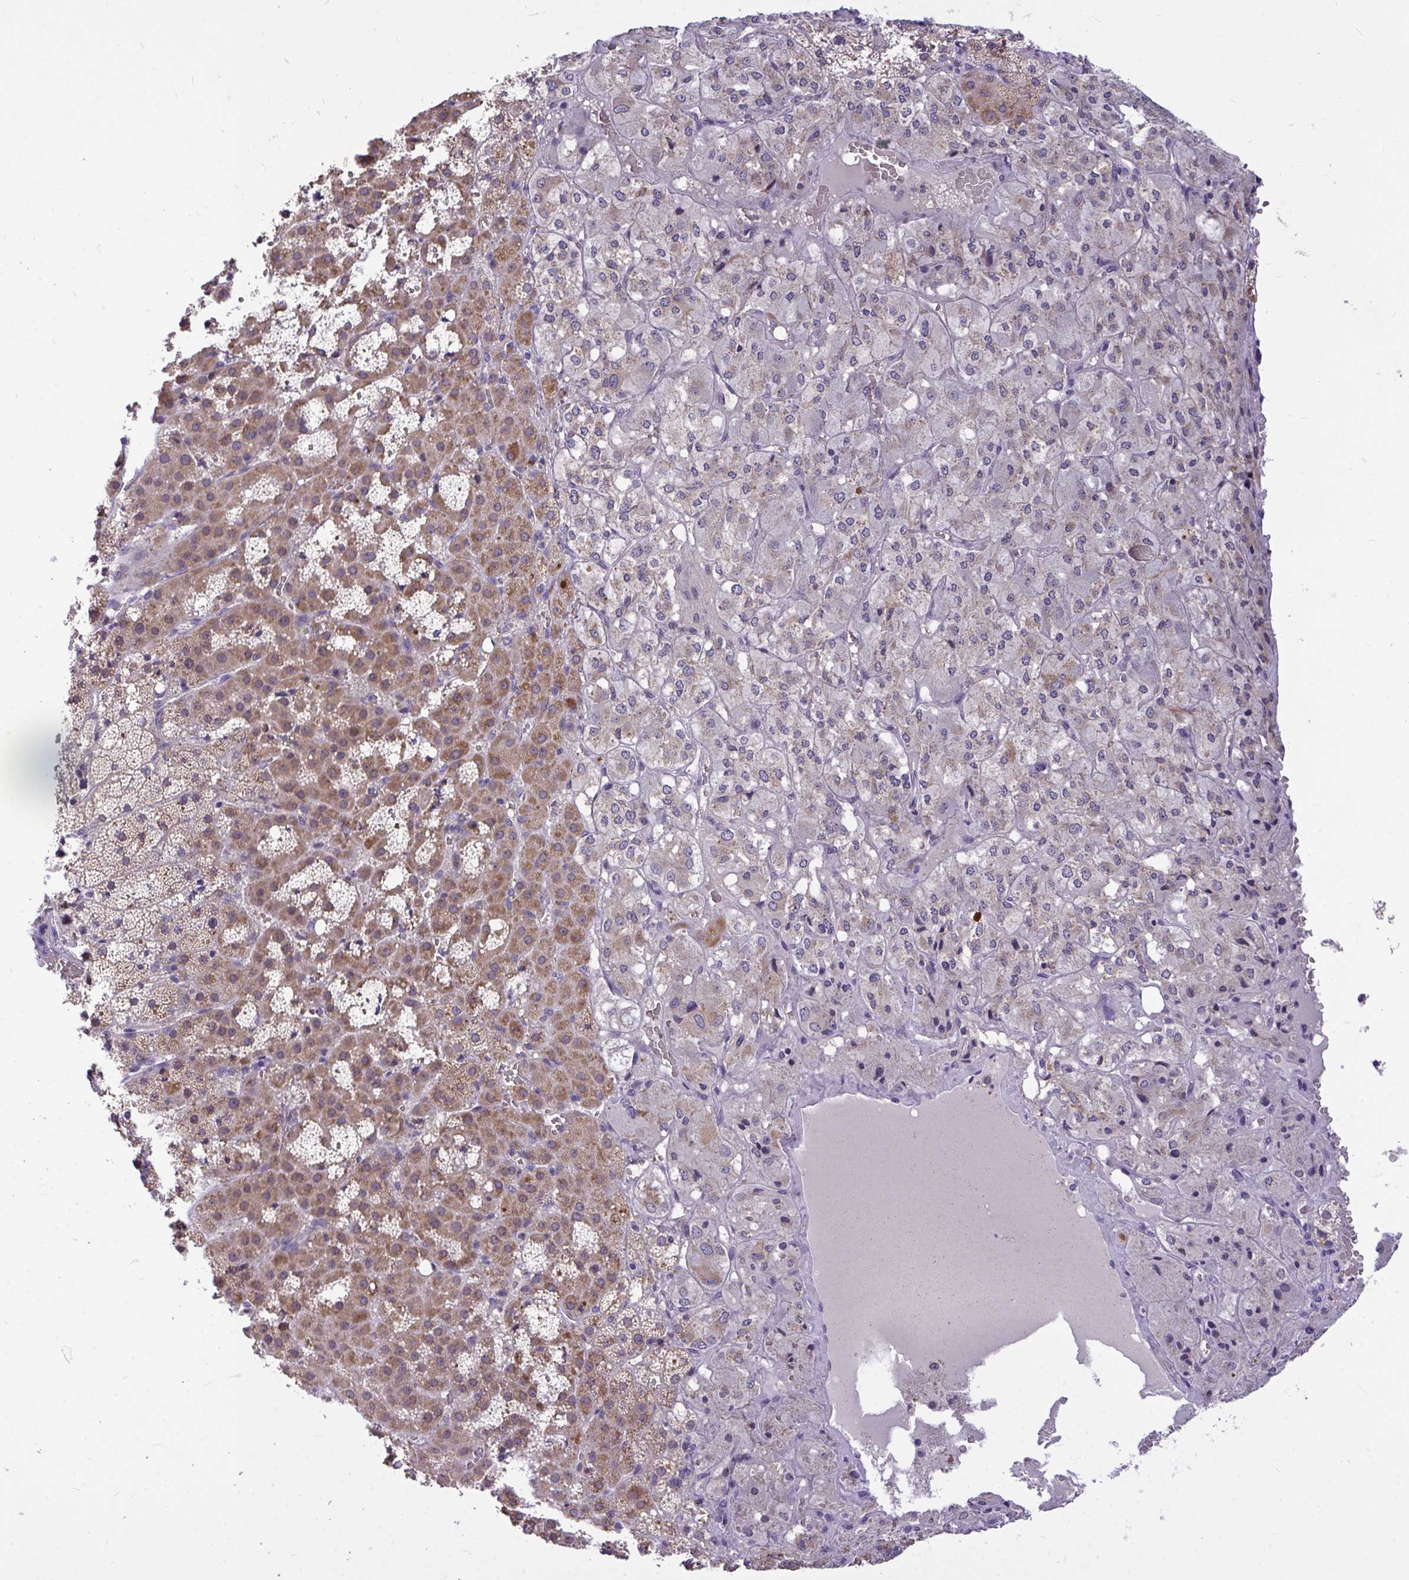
{"staining": {"intensity": "moderate", "quantity": "25%-75%", "location": "cytoplasmic/membranous"}, "tissue": "adrenal gland", "cell_type": "Glandular cells", "image_type": "normal", "snomed": [{"axis": "morphology", "description": "Normal tissue, NOS"}, {"axis": "topography", "description": "Adrenal gland"}], "caption": "Glandular cells show moderate cytoplasmic/membranous positivity in approximately 25%-75% of cells in normal adrenal gland. (brown staining indicates protein expression, while blue staining denotes nuclei).", "gene": "MPC2", "patient": {"sex": "male", "age": 53}}